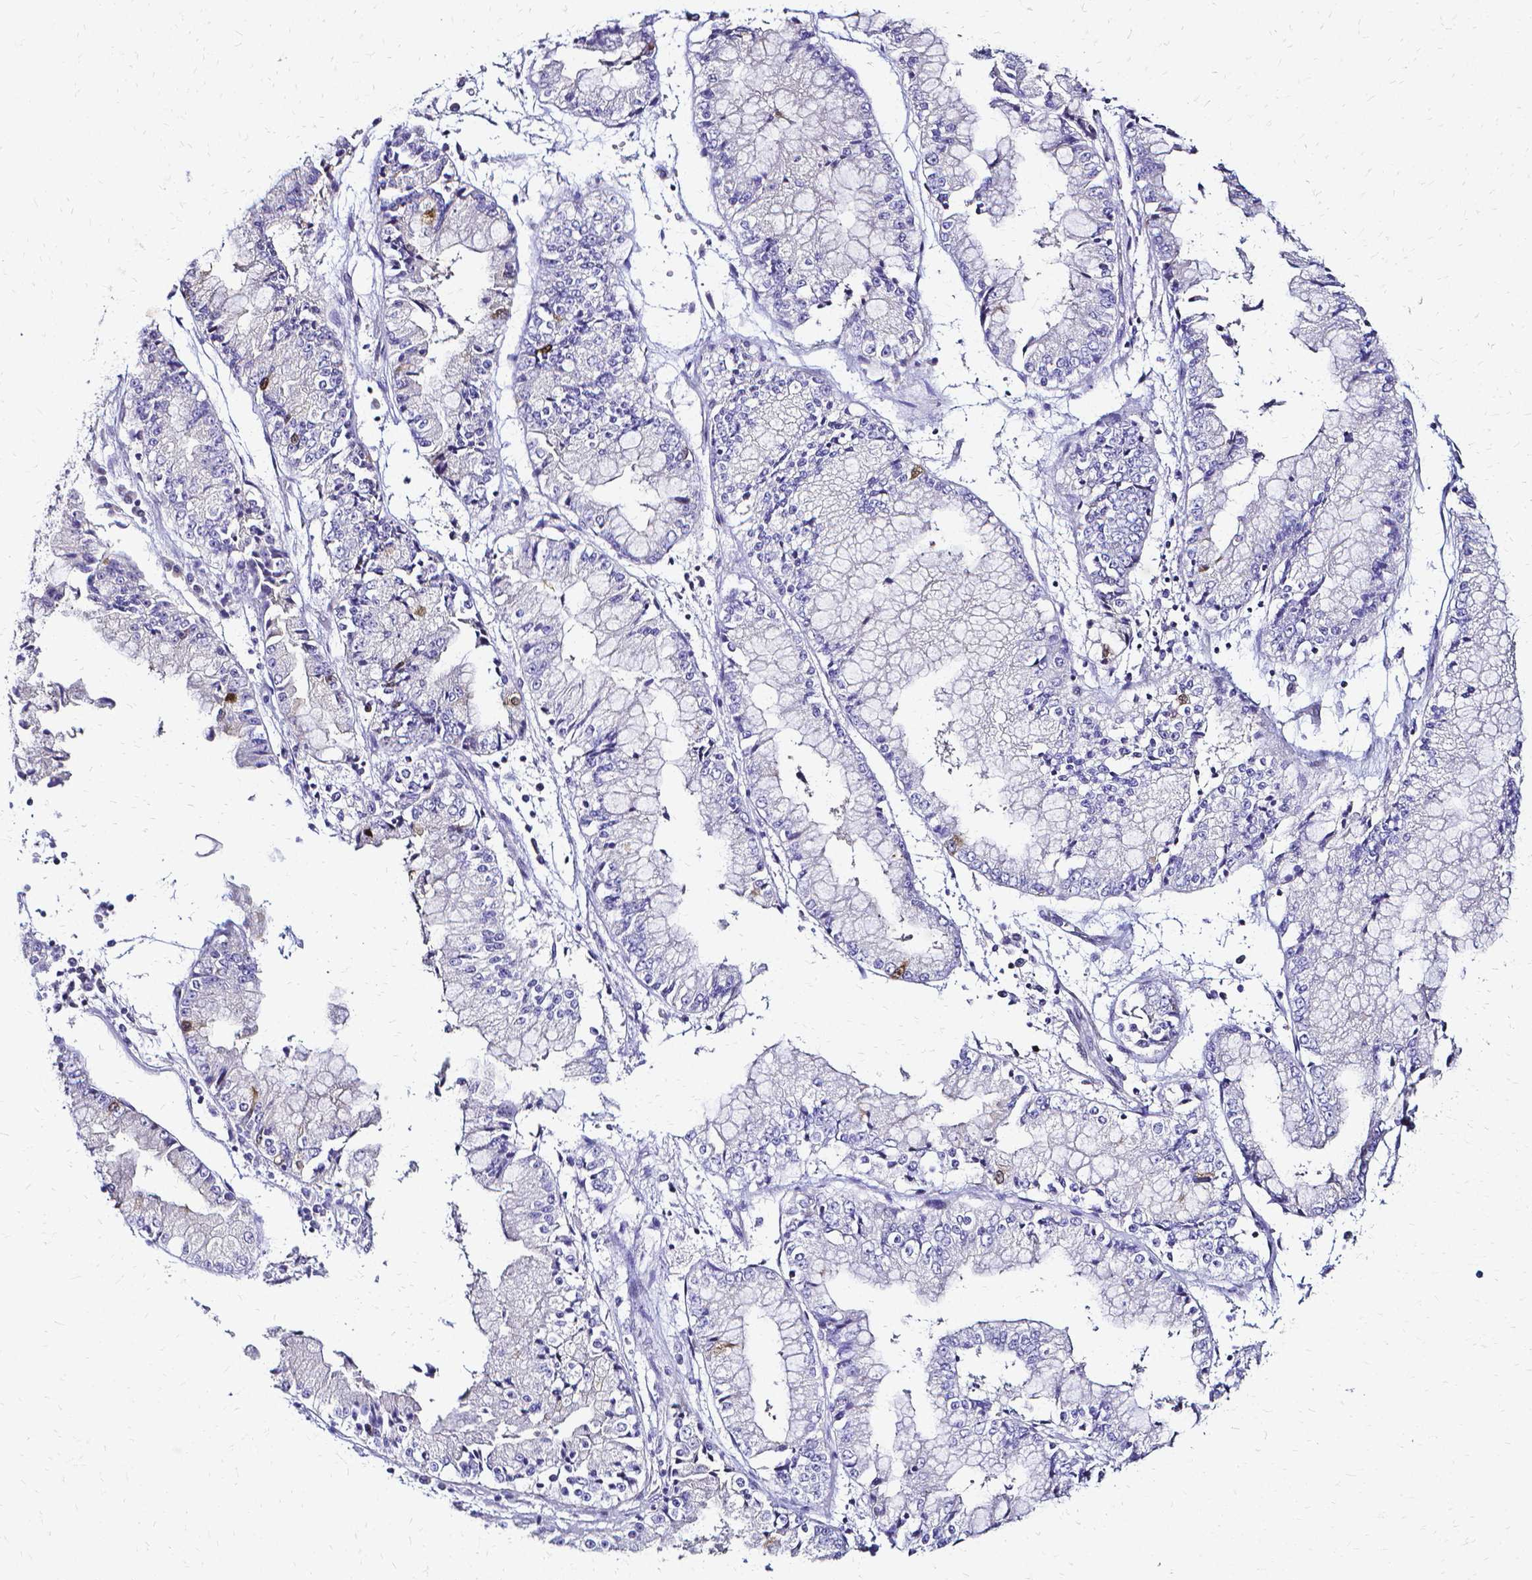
{"staining": {"intensity": "weak", "quantity": "<25%", "location": "cytoplasmic/membranous"}, "tissue": "stomach cancer", "cell_type": "Tumor cells", "image_type": "cancer", "snomed": [{"axis": "morphology", "description": "Adenocarcinoma, NOS"}, {"axis": "topography", "description": "Stomach, upper"}], "caption": "Immunohistochemistry histopathology image of stomach cancer (adenocarcinoma) stained for a protein (brown), which demonstrates no expression in tumor cells.", "gene": "CCNB1", "patient": {"sex": "female", "age": 74}}